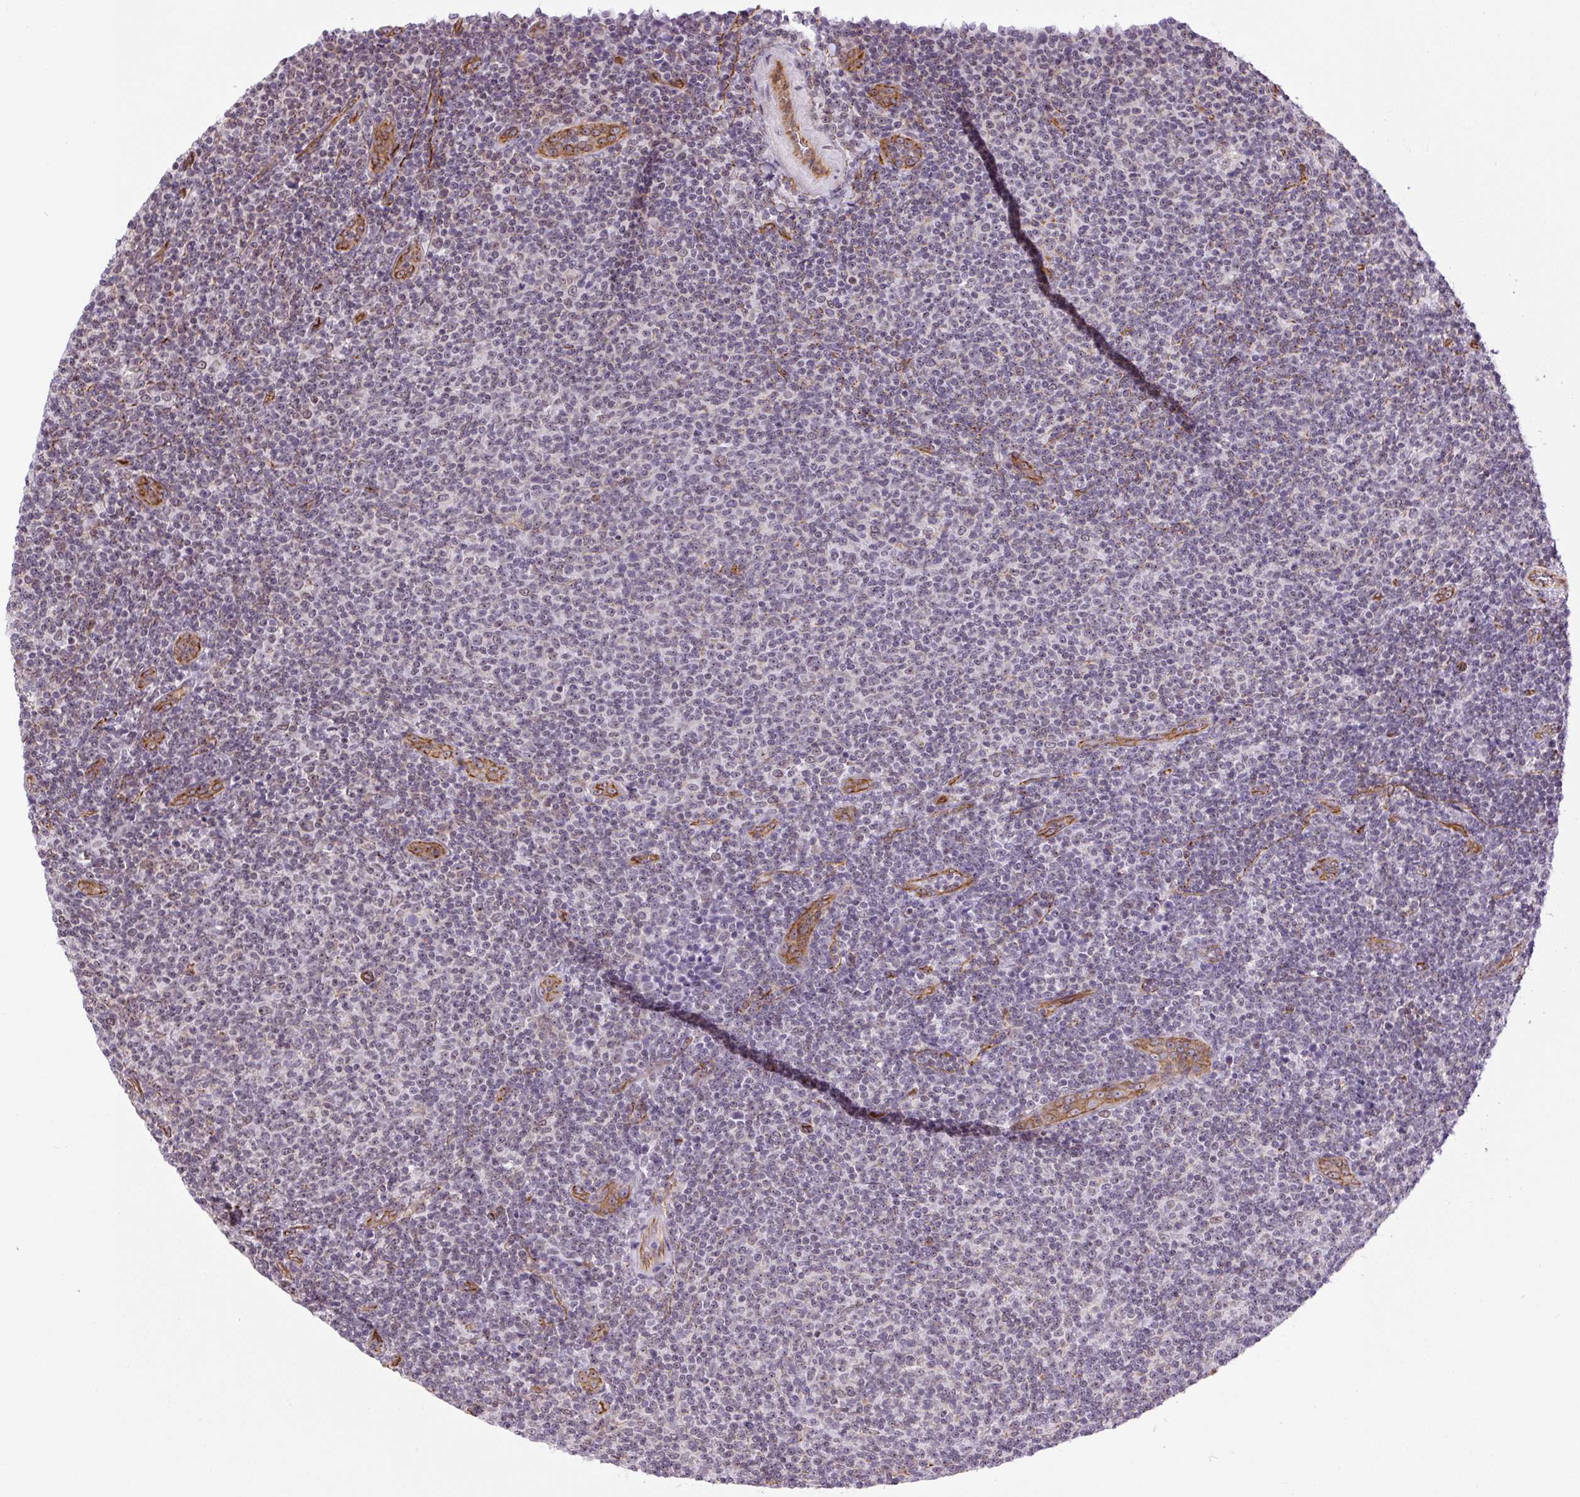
{"staining": {"intensity": "negative", "quantity": "none", "location": "none"}, "tissue": "lymphoma", "cell_type": "Tumor cells", "image_type": "cancer", "snomed": [{"axis": "morphology", "description": "Malignant lymphoma, non-Hodgkin's type, Low grade"}, {"axis": "topography", "description": "Lymph node"}], "caption": "Tumor cells are negative for protein expression in human malignant lymphoma, non-Hodgkin's type (low-grade).", "gene": "MYO5C", "patient": {"sex": "male", "age": 66}}